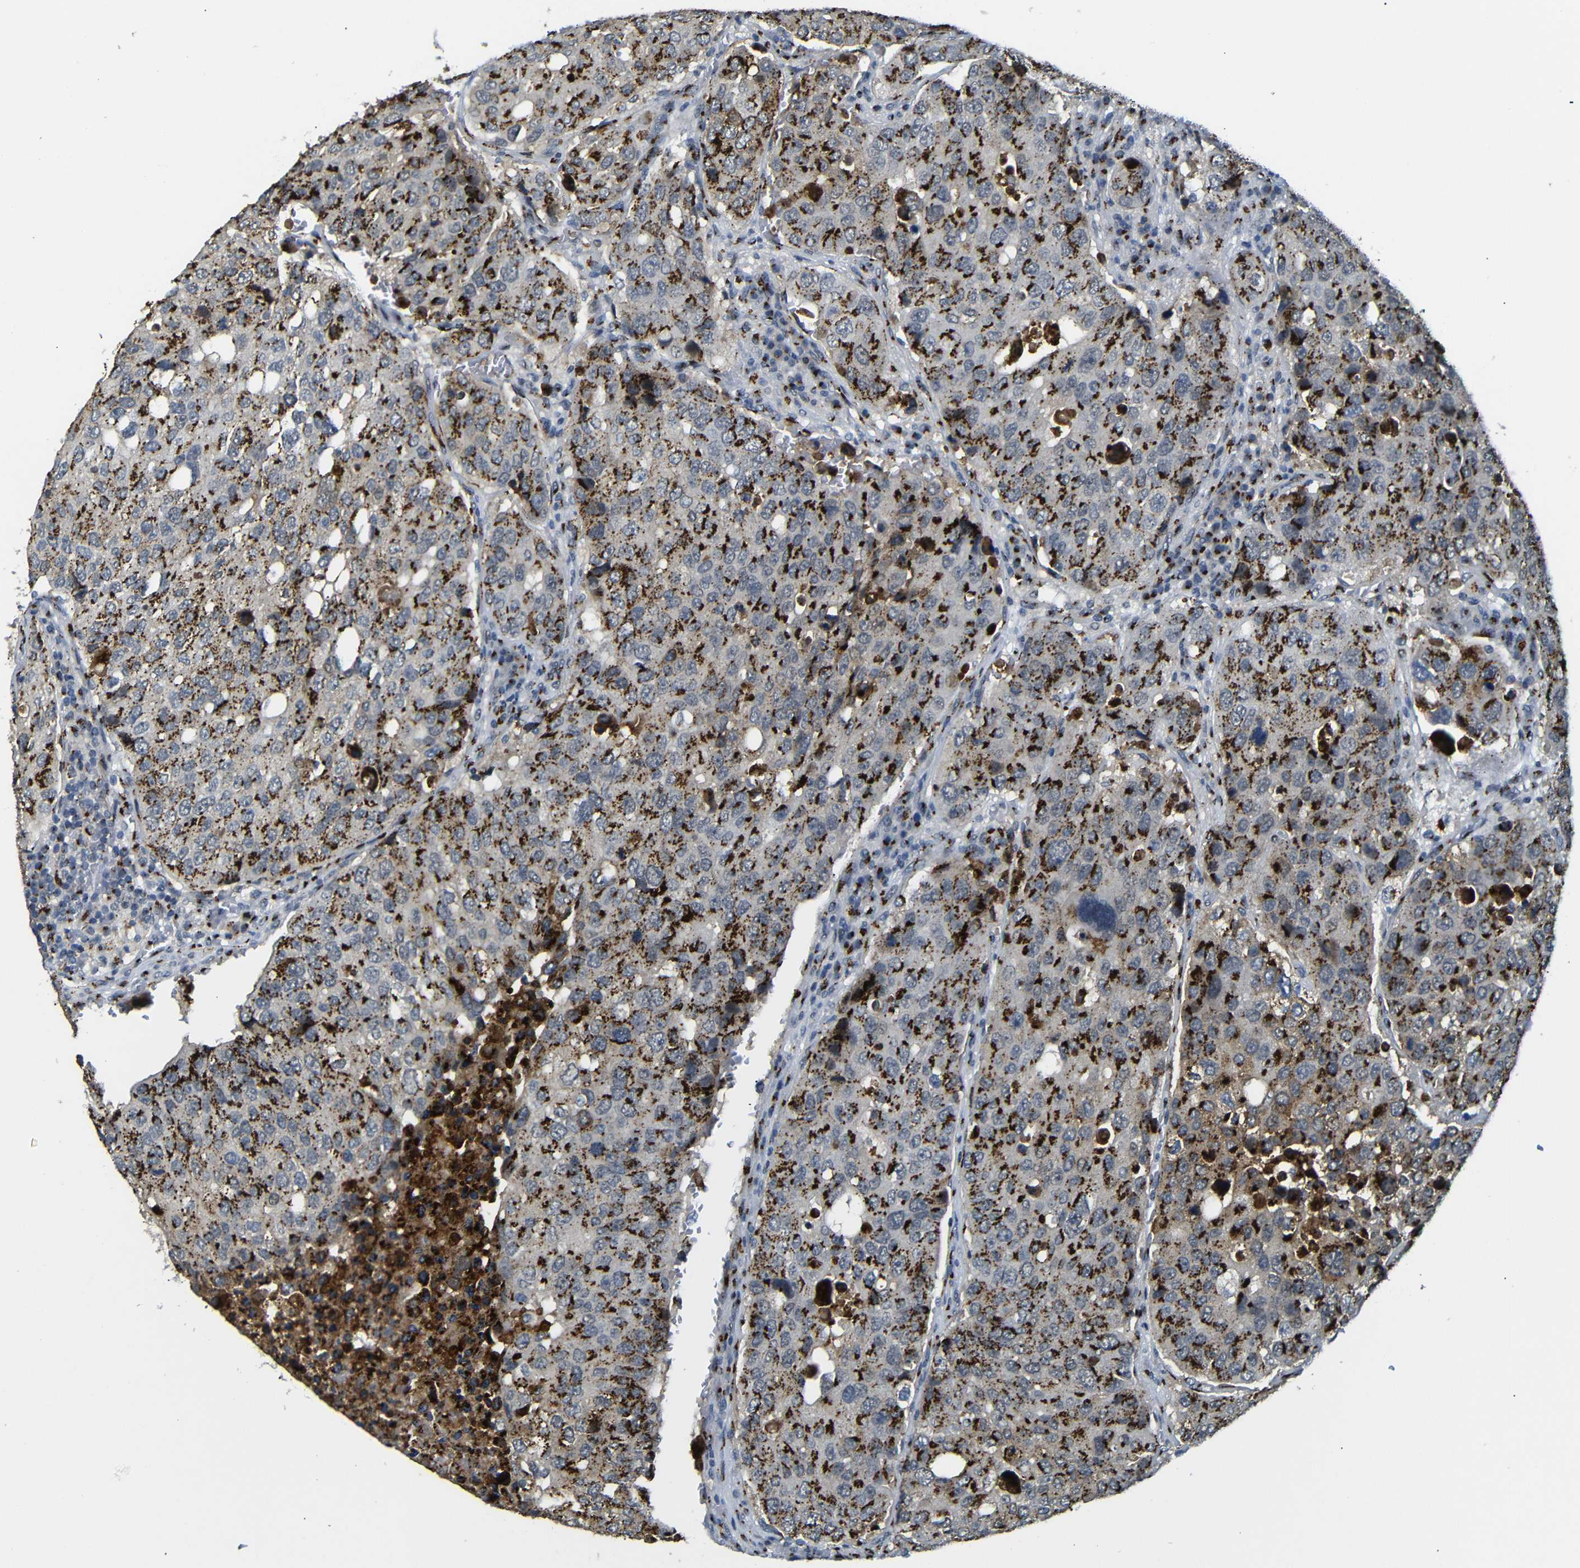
{"staining": {"intensity": "strong", "quantity": ">75%", "location": "cytoplasmic/membranous"}, "tissue": "urothelial cancer", "cell_type": "Tumor cells", "image_type": "cancer", "snomed": [{"axis": "morphology", "description": "Urothelial carcinoma, High grade"}, {"axis": "topography", "description": "Lymph node"}, {"axis": "topography", "description": "Urinary bladder"}], "caption": "About >75% of tumor cells in human urothelial cancer display strong cytoplasmic/membranous protein staining as visualized by brown immunohistochemical staining.", "gene": "TGOLN2", "patient": {"sex": "male", "age": 51}}